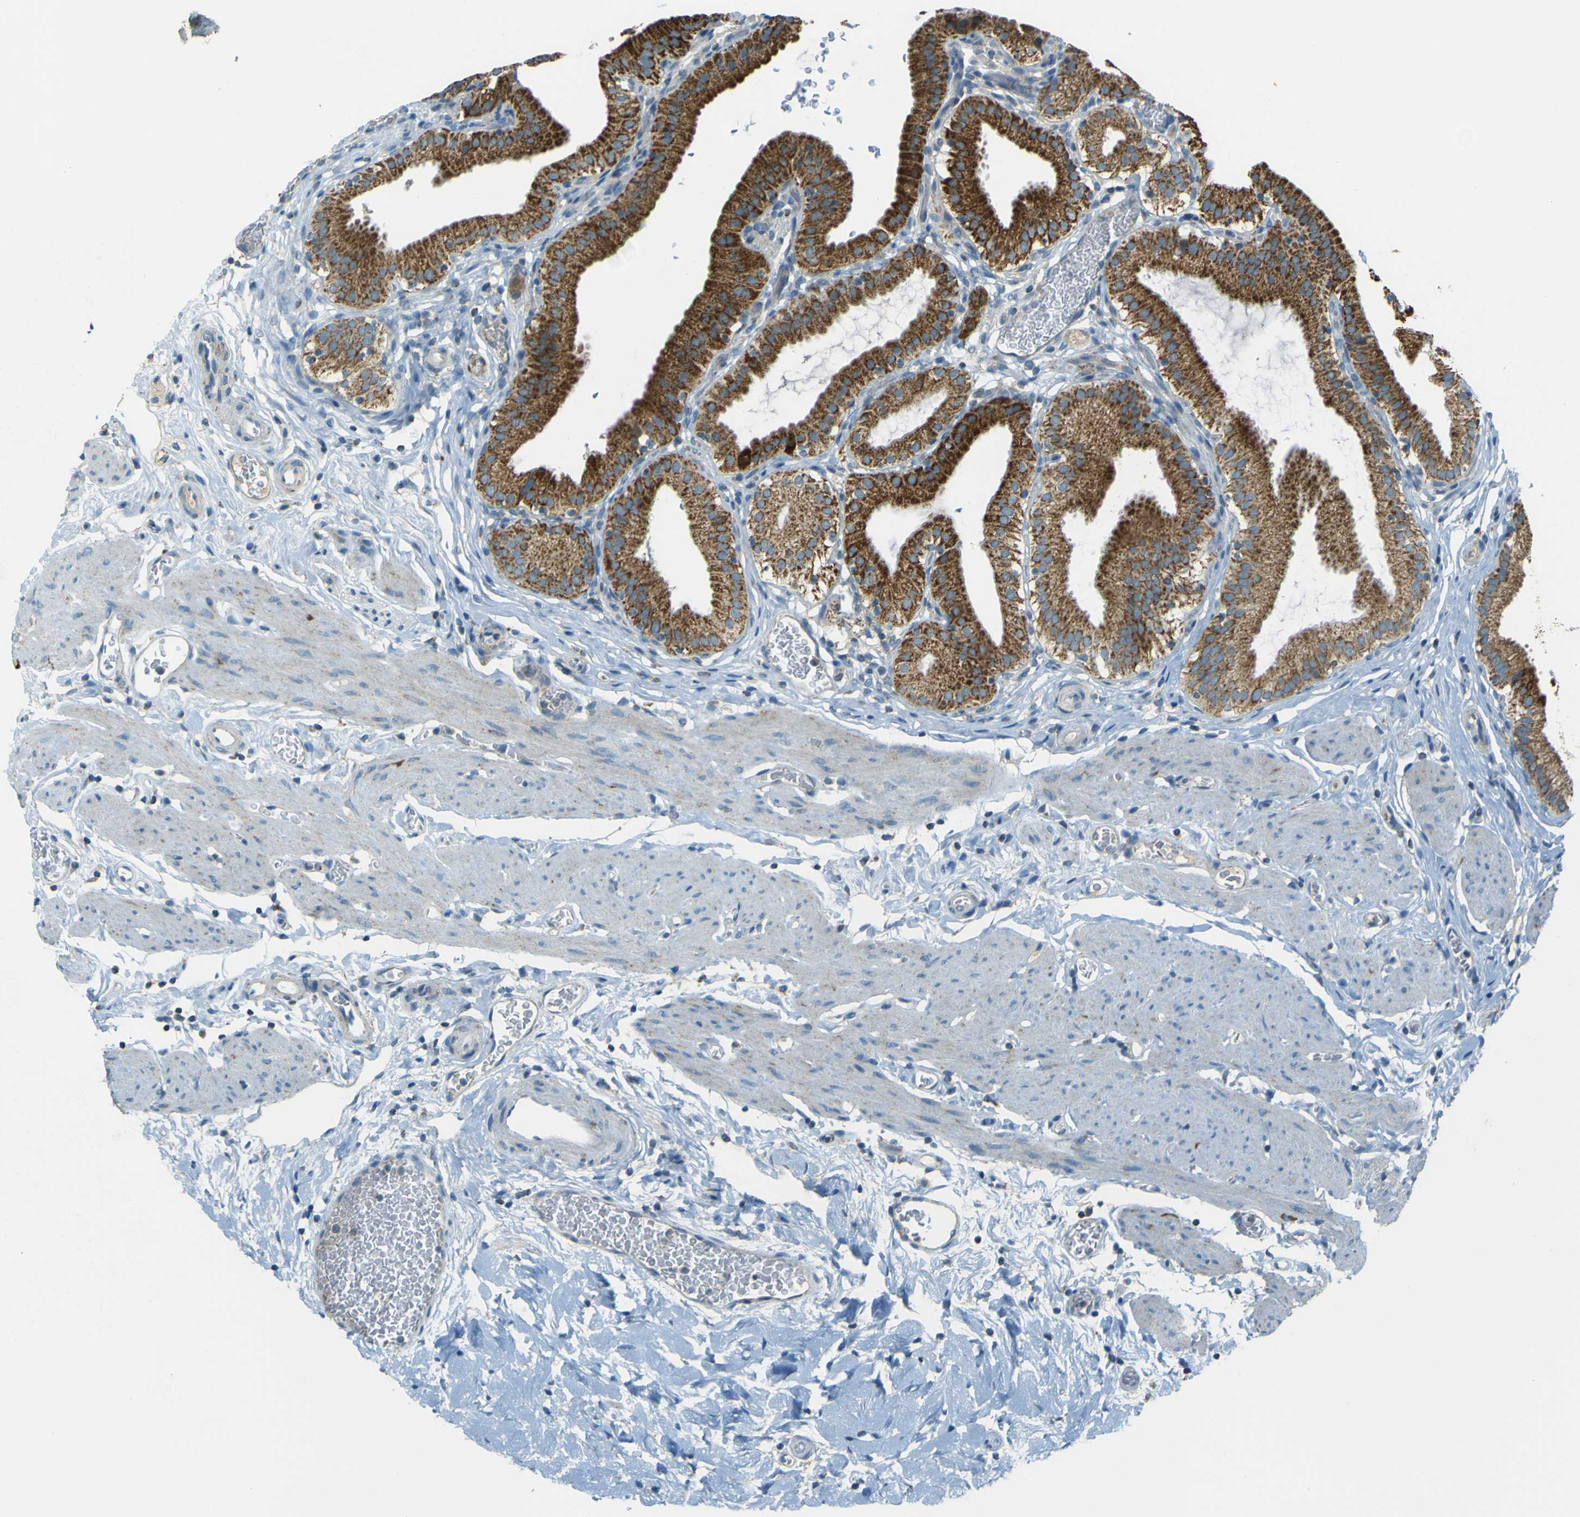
{"staining": {"intensity": "strong", "quantity": ">75%", "location": "cytoplasmic/membranous"}, "tissue": "gallbladder", "cell_type": "Glandular cells", "image_type": "normal", "snomed": [{"axis": "morphology", "description": "Normal tissue, NOS"}, {"axis": "topography", "description": "Gallbladder"}], "caption": "Benign gallbladder displays strong cytoplasmic/membranous expression in approximately >75% of glandular cells, visualized by immunohistochemistry. (IHC, brightfield microscopy, high magnification).", "gene": "FKTN", "patient": {"sex": "male", "age": 54}}